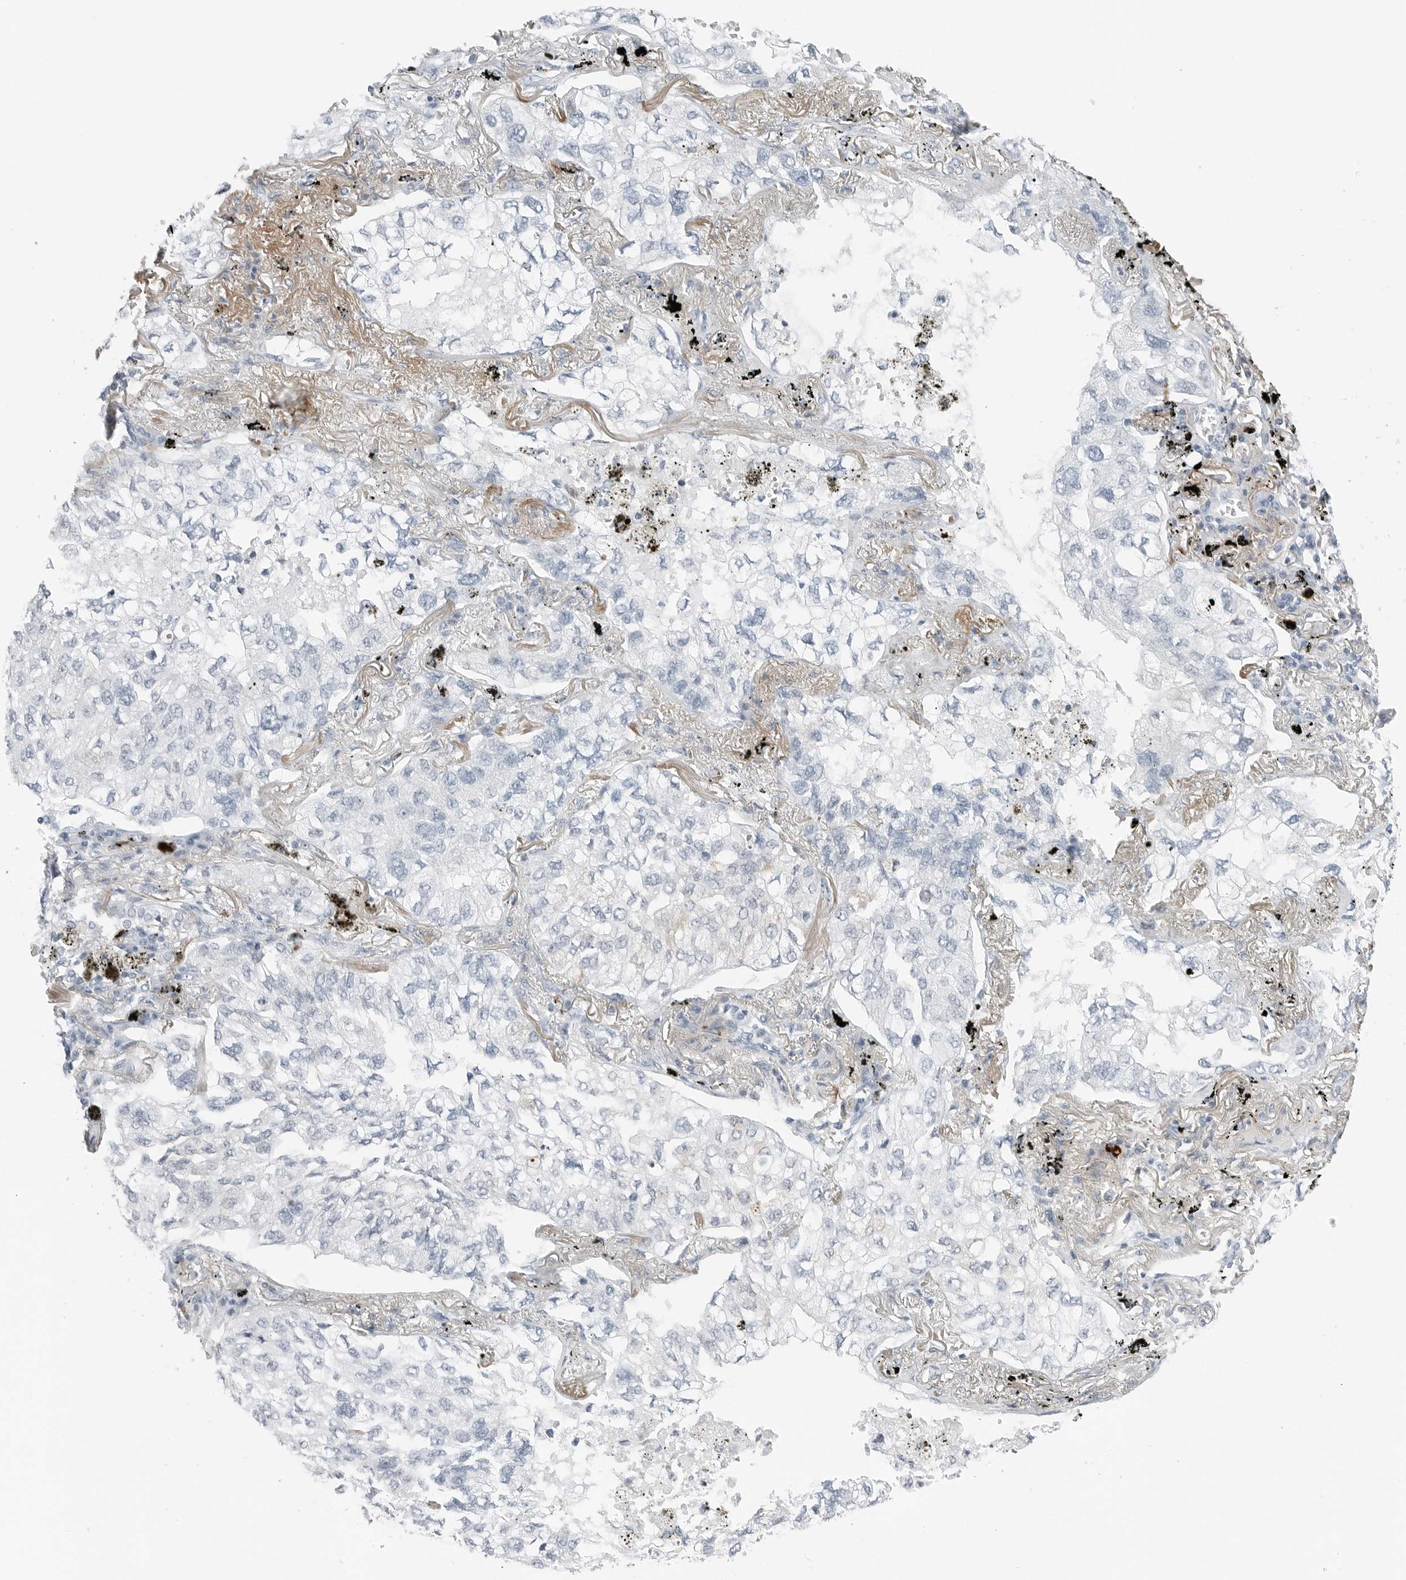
{"staining": {"intensity": "negative", "quantity": "none", "location": "none"}, "tissue": "lung cancer", "cell_type": "Tumor cells", "image_type": "cancer", "snomed": [{"axis": "morphology", "description": "Adenocarcinoma, NOS"}, {"axis": "topography", "description": "Lung"}], "caption": "Immunohistochemical staining of lung cancer exhibits no significant positivity in tumor cells.", "gene": "SLPI", "patient": {"sex": "male", "age": 65}}